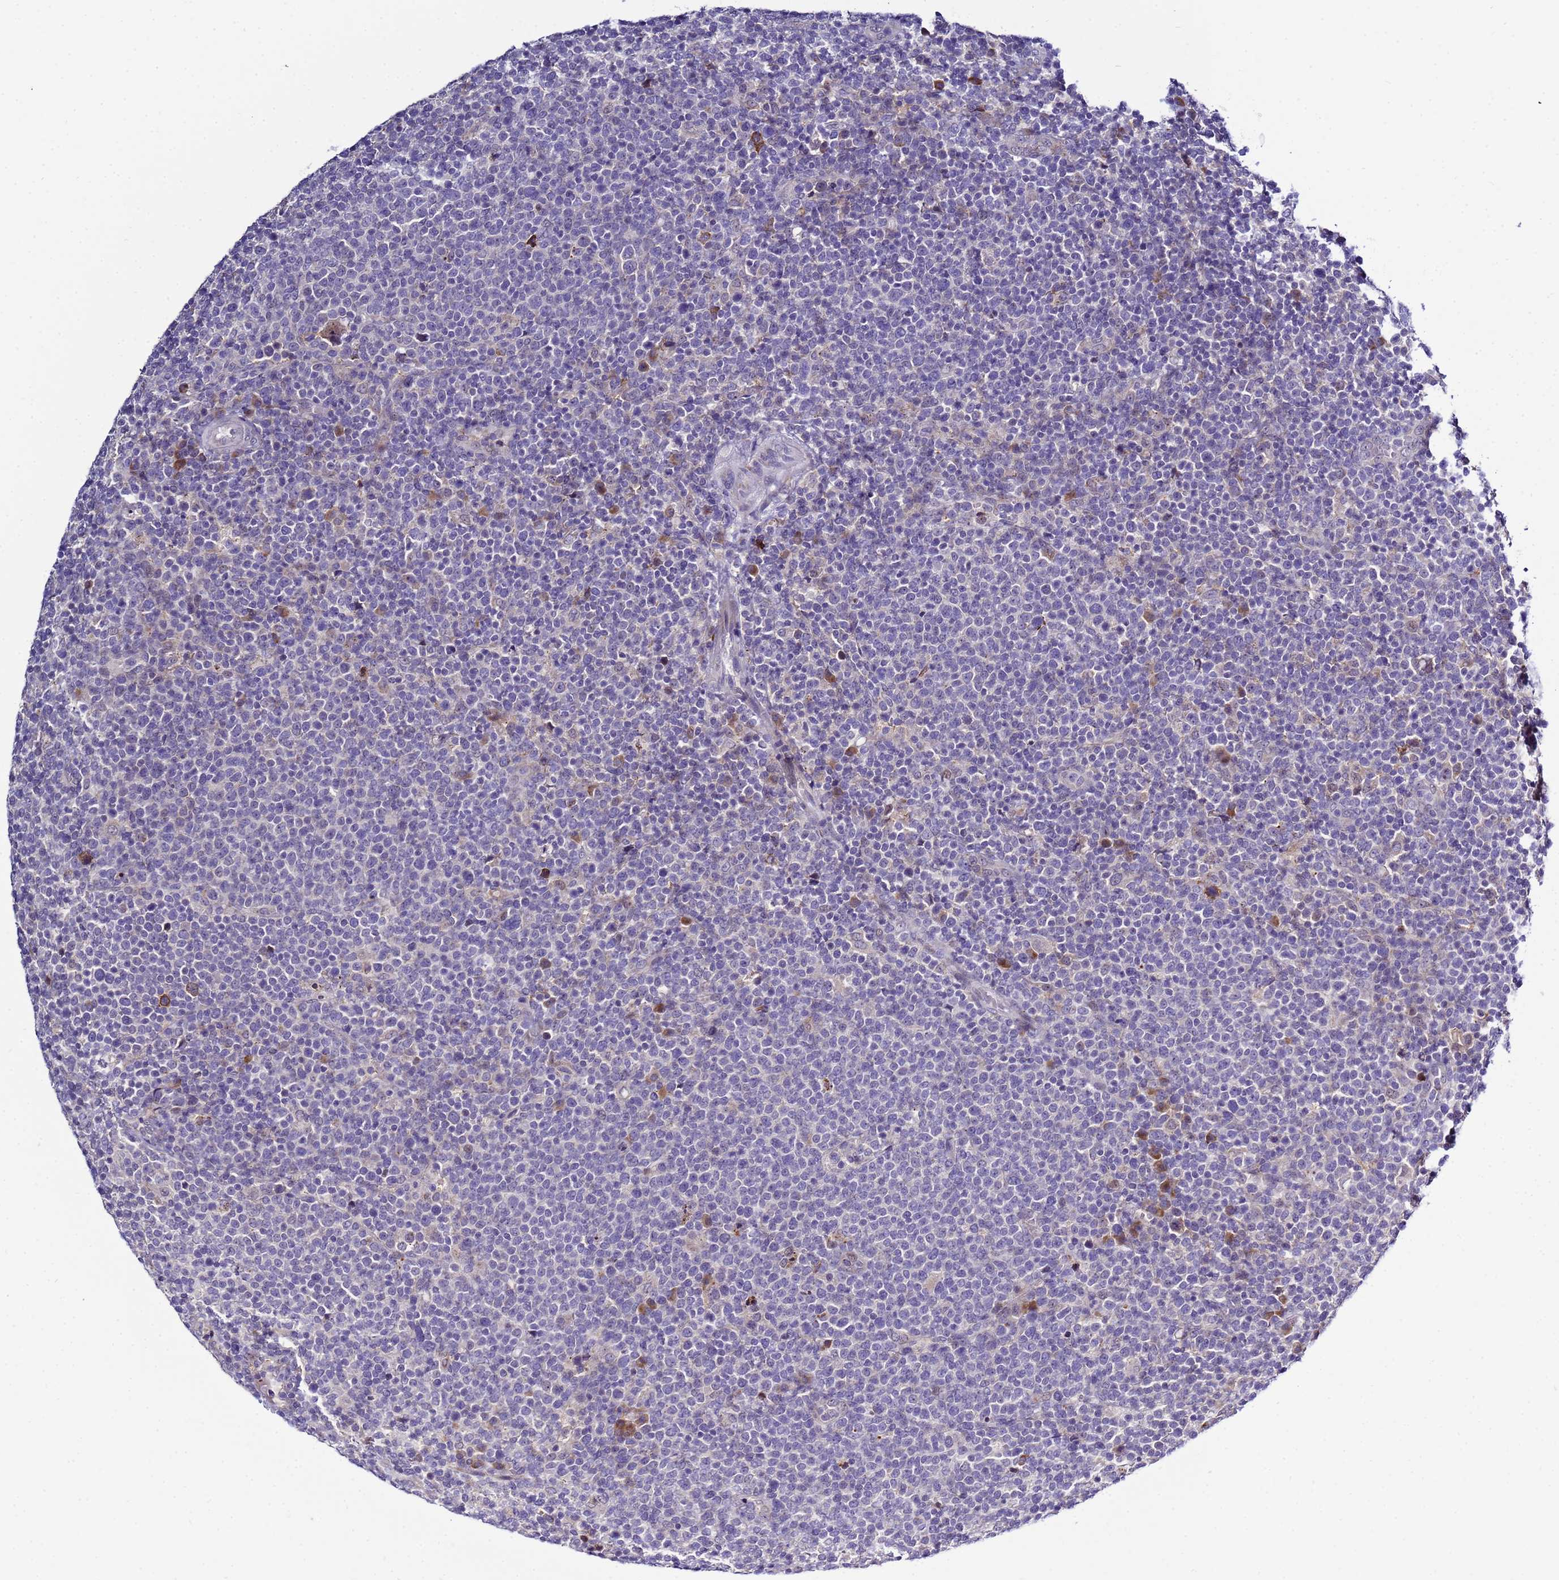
{"staining": {"intensity": "negative", "quantity": "none", "location": "none"}, "tissue": "lymphoma", "cell_type": "Tumor cells", "image_type": "cancer", "snomed": [{"axis": "morphology", "description": "Malignant lymphoma, non-Hodgkin's type, High grade"}, {"axis": "topography", "description": "Lymph node"}], "caption": "Immunohistochemical staining of human lymphoma shows no significant positivity in tumor cells. (Brightfield microscopy of DAB immunohistochemistry (IHC) at high magnification).", "gene": "NOL8", "patient": {"sex": "male", "age": 61}}